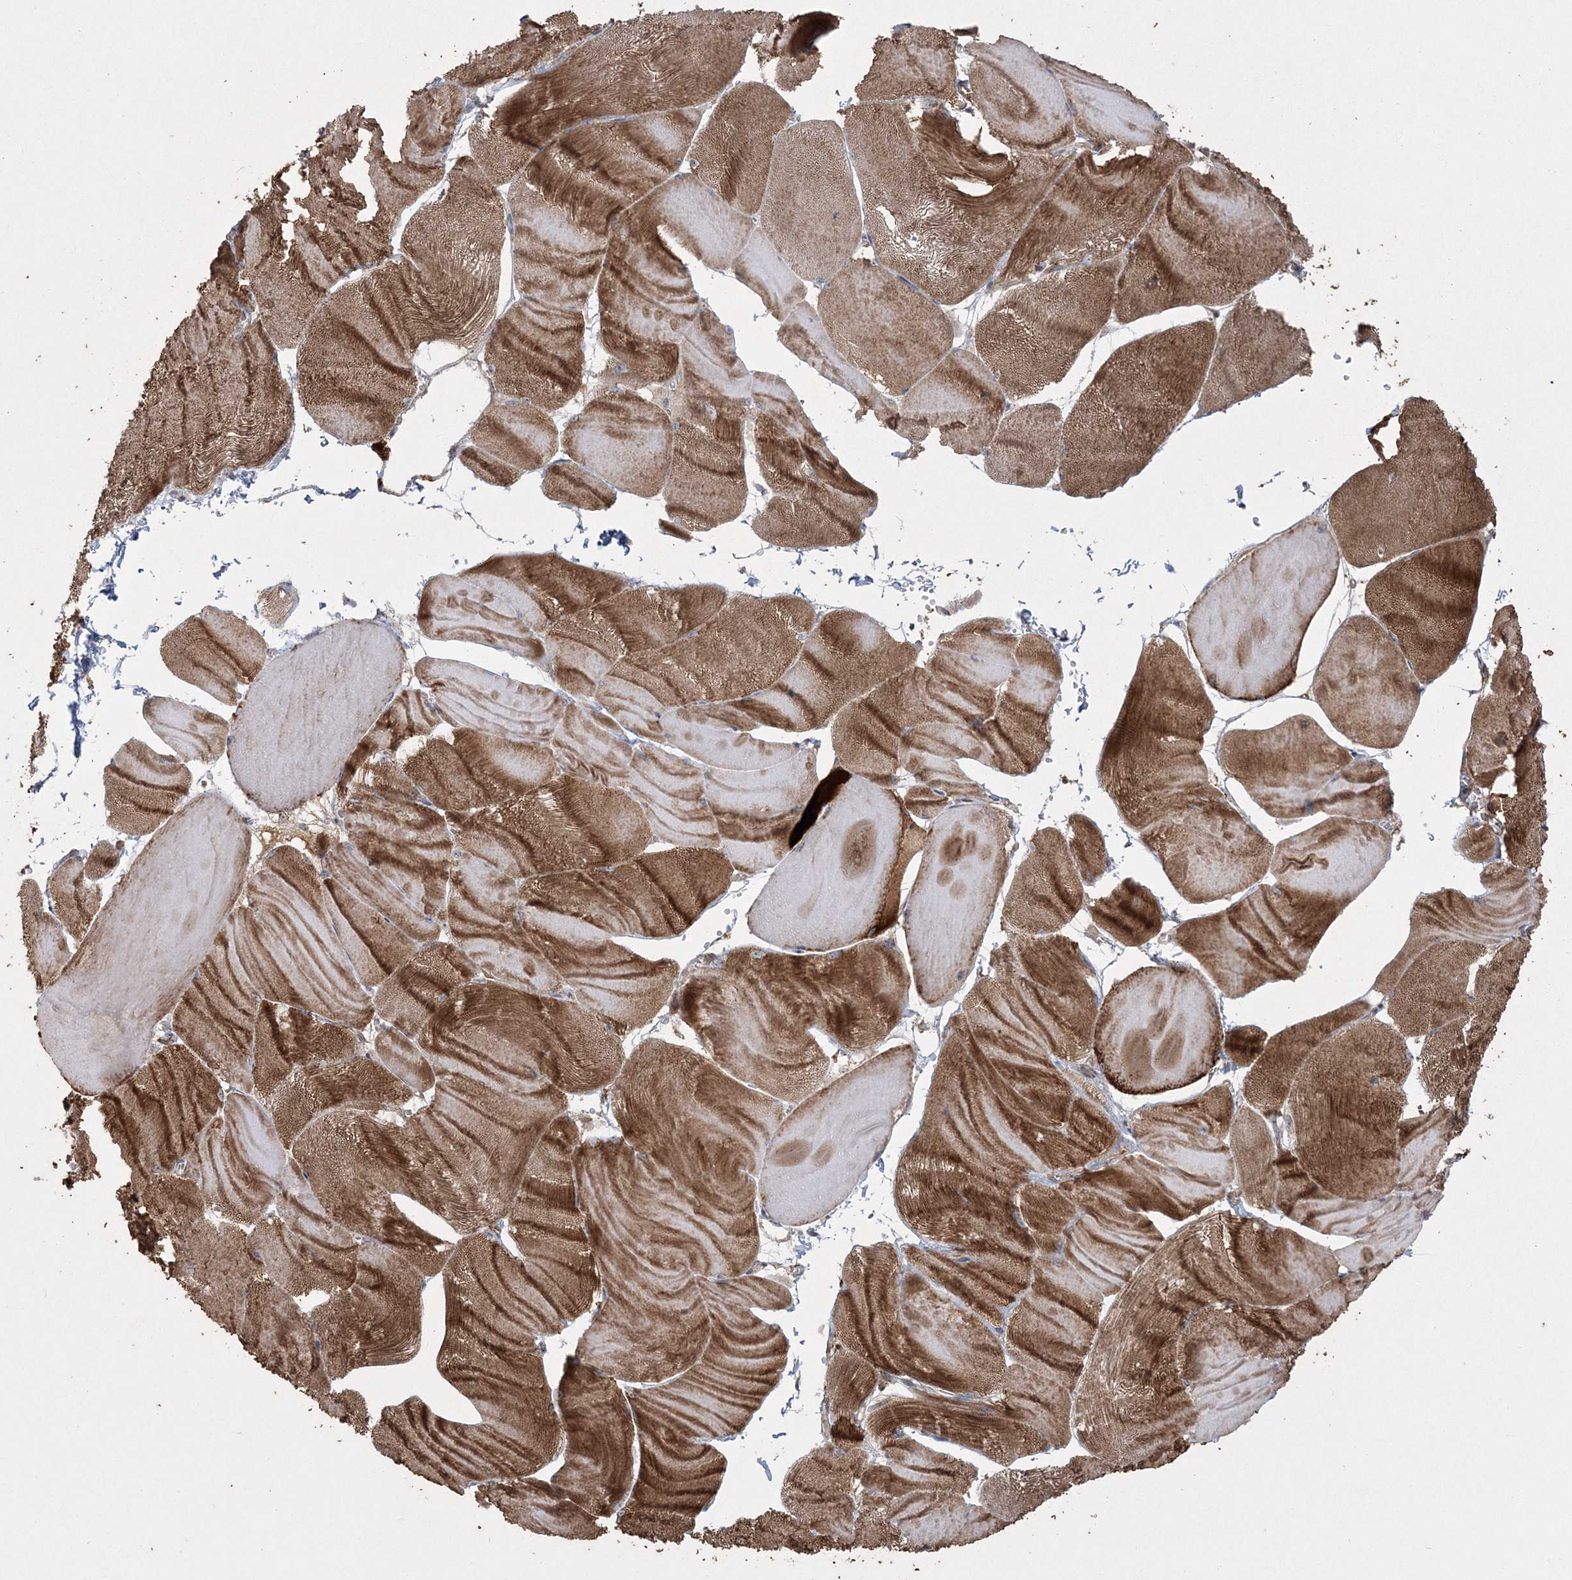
{"staining": {"intensity": "strong", "quantity": ">75%", "location": "cytoplasmic/membranous"}, "tissue": "skeletal muscle", "cell_type": "Myocytes", "image_type": "normal", "snomed": [{"axis": "morphology", "description": "Normal tissue, NOS"}, {"axis": "morphology", "description": "Basal cell carcinoma"}, {"axis": "topography", "description": "Skeletal muscle"}], "caption": "Immunohistochemical staining of benign skeletal muscle exhibits strong cytoplasmic/membranous protein expression in about >75% of myocytes. The staining was performed using DAB (3,3'-diaminobenzidine) to visualize the protein expression in brown, while the nuclei were stained in blue with hematoxylin (Magnification: 20x).", "gene": "TTC7A", "patient": {"sex": "female", "age": 64}}